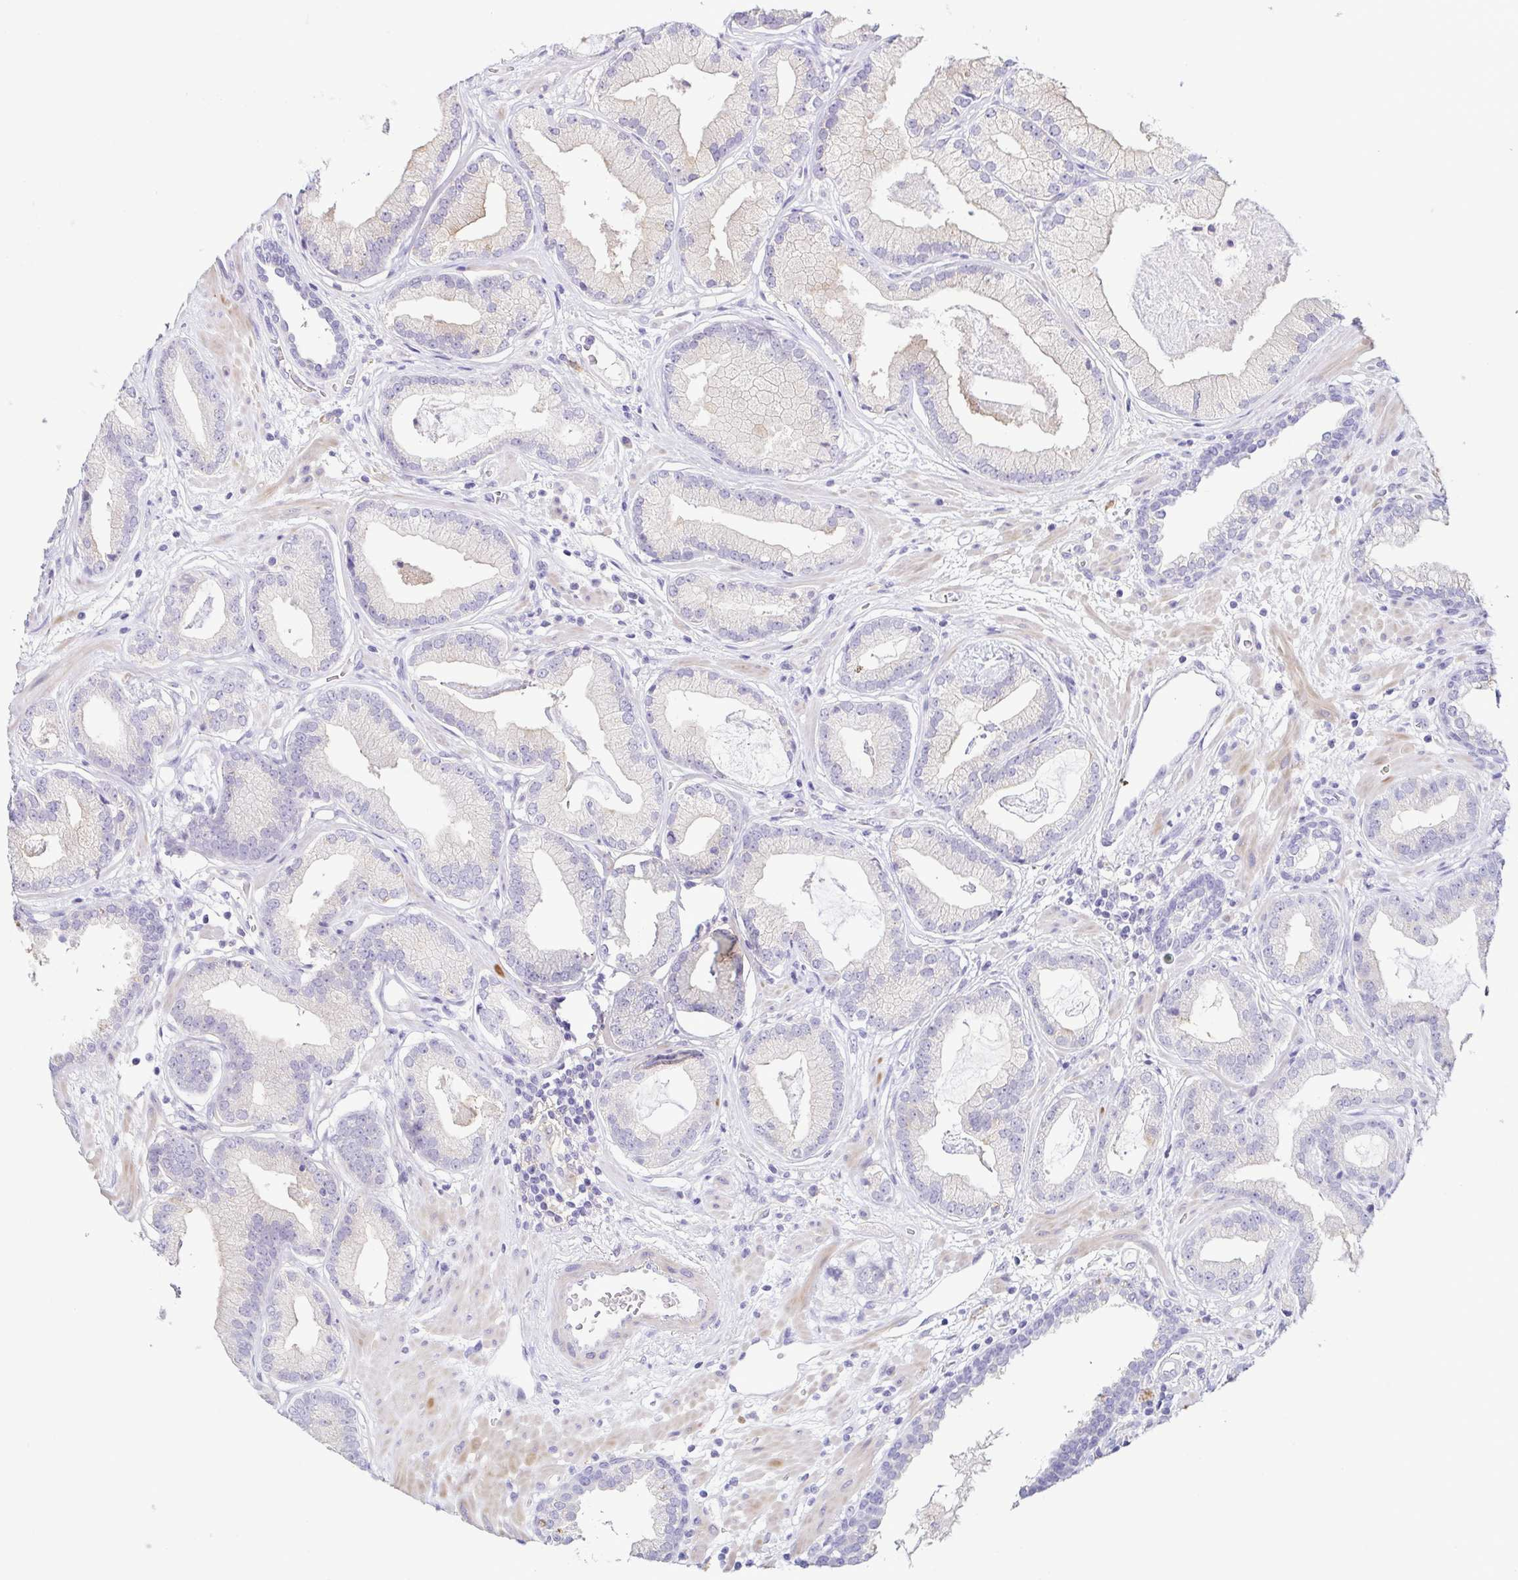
{"staining": {"intensity": "negative", "quantity": "none", "location": "none"}, "tissue": "prostate cancer", "cell_type": "Tumor cells", "image_type": "cancer", "snomed": [{"axis": "morphology", "description": "Adenocarcinoma, Low grade"}, {"axis": "topography", "description": "Prostate"}], "caption": "There is no significant expression in tumor cells of prostate cancer (low-grade adenocarcinoma). (DAB (3,3'-diaminobenzidine) immunohistochemistry (IHC) visualized using brightfield microscopy, high magnification).", "gene": "TERT", "patient": {"sex": "male", "age": 62}}